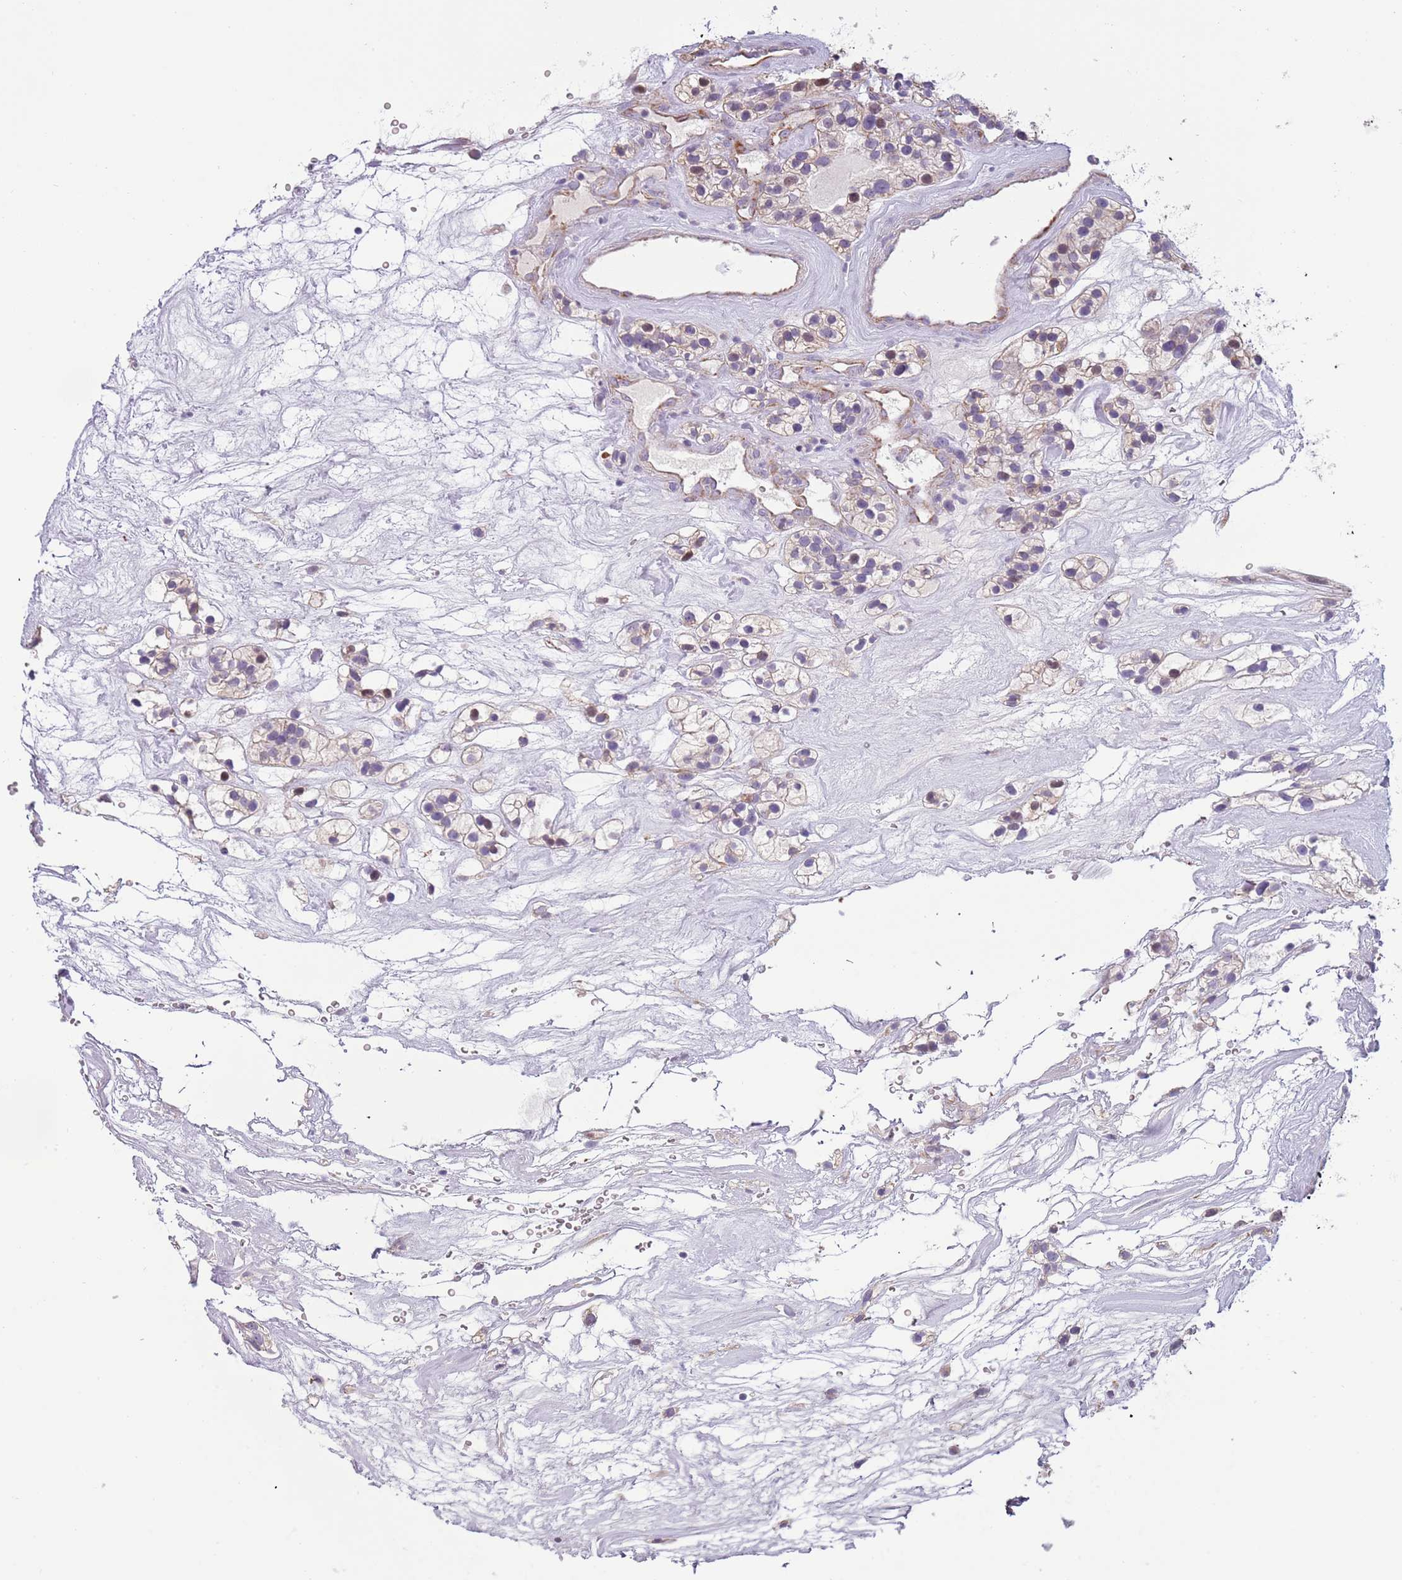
{"staining": {"intensity": "negative", "quantity": "none", "location": "none"}, "tissue": "renal cancer", "cell_type": "Tumor cells", "image_type": "cancer", "snomed": [{"axis": "morphology", "description": "Adenocarcinoma, NOS"}, {"axis": "topography", "description": "Kidney"}], "caption": "Immunohistochemistry micrograph of neoplastic tissue: adenocarcinoma (renal) stained with DAB (3,3'-diaminobenzidine) demonstrates no significant protein expression in tumor cells.", "gene": "RNF222", "patient": {"sex": "female", "age": 57}}